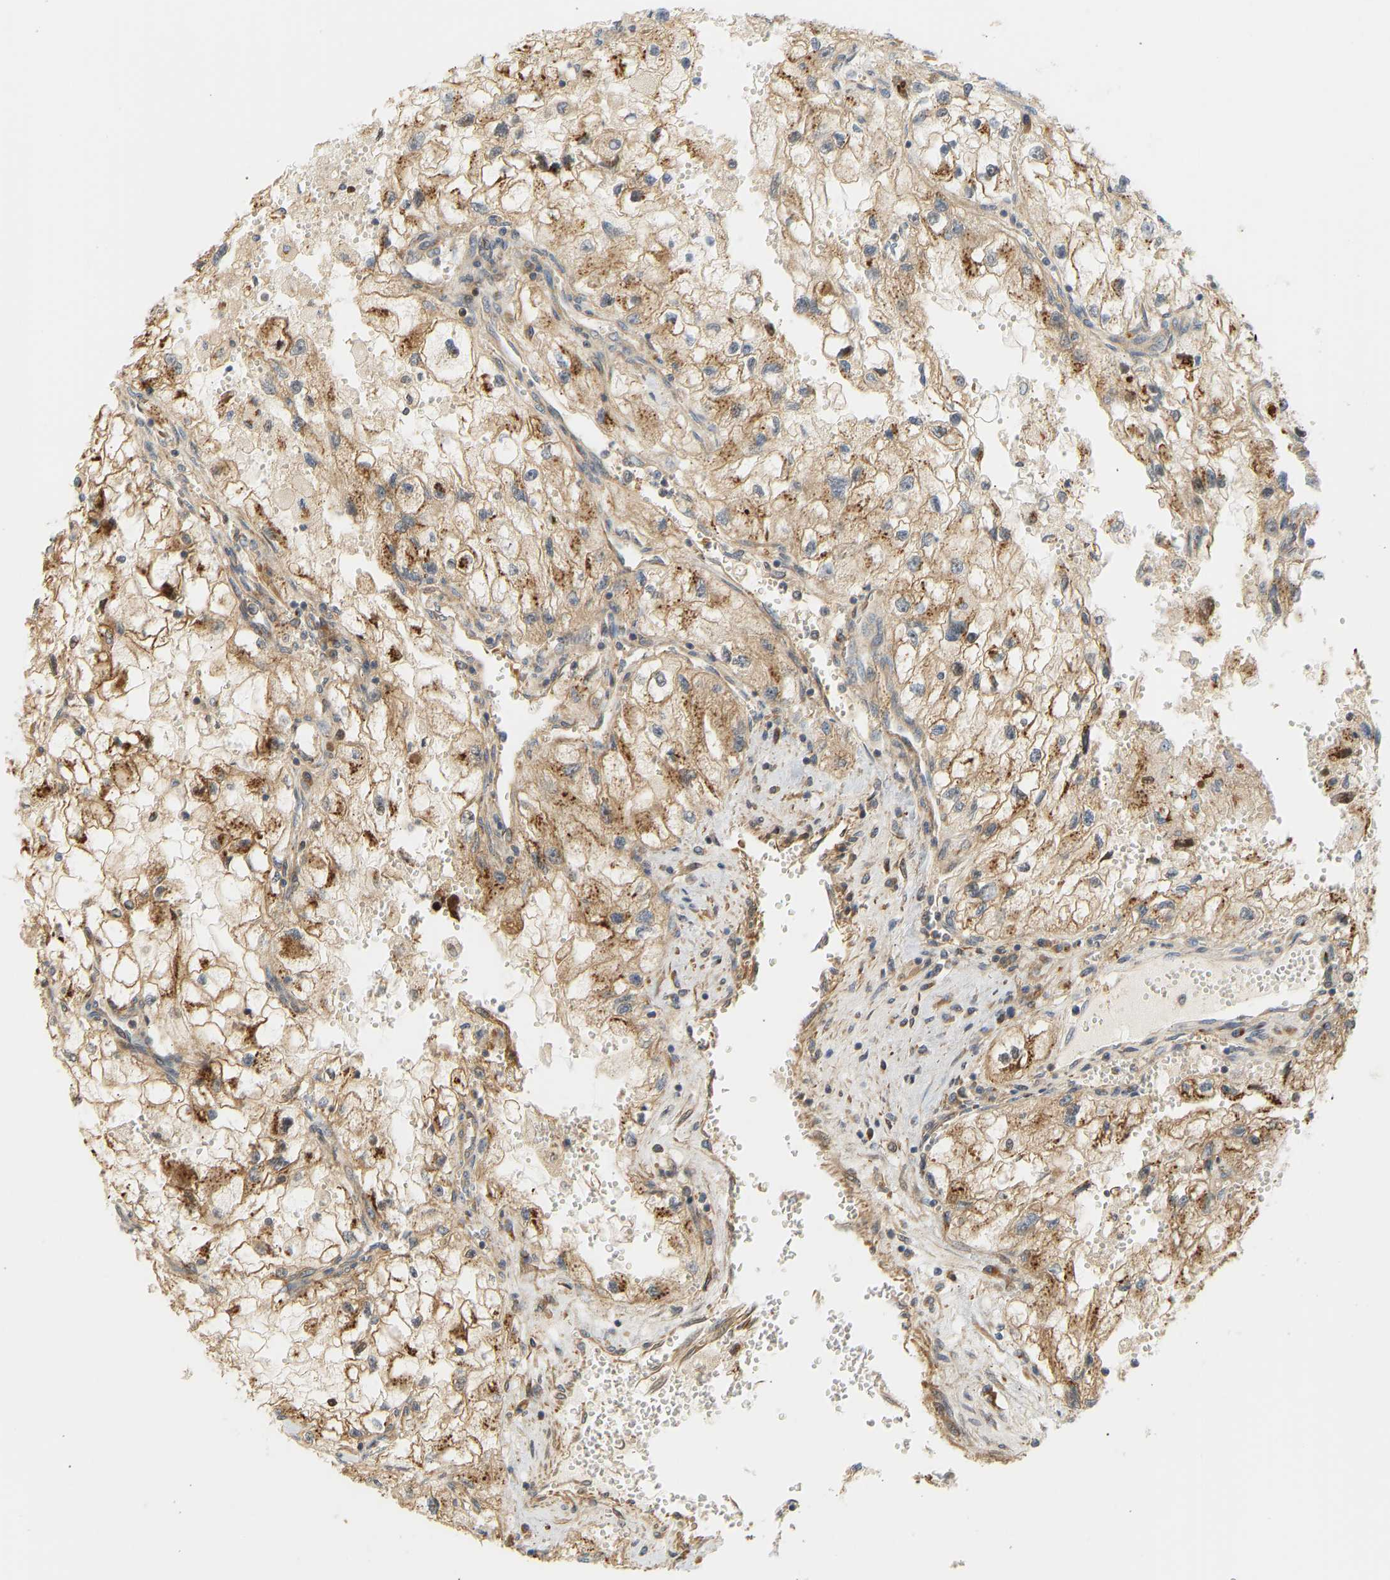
{"staining": {"intensity": "moderate", "quantity": ">75%", "location": "cytoplasmic/membranous"}, "tissue": "renal cancer", "cell_type": "Tumor cells", "image_type": "cancer", "snomed": [{"axis": "morphology", "description": "Adenocarcinoma, NOS"}, {"axis": "topography", "description": "Kidney"}], "caption": "Adenocarcinoma (renal) stained for a protein (brown) demonstrates moderate cytoplasmic/membranous positive positivity in about >75% of tumor cells.", "gene": "CEP57", "patient": {"sex": "female", "age": 70}}